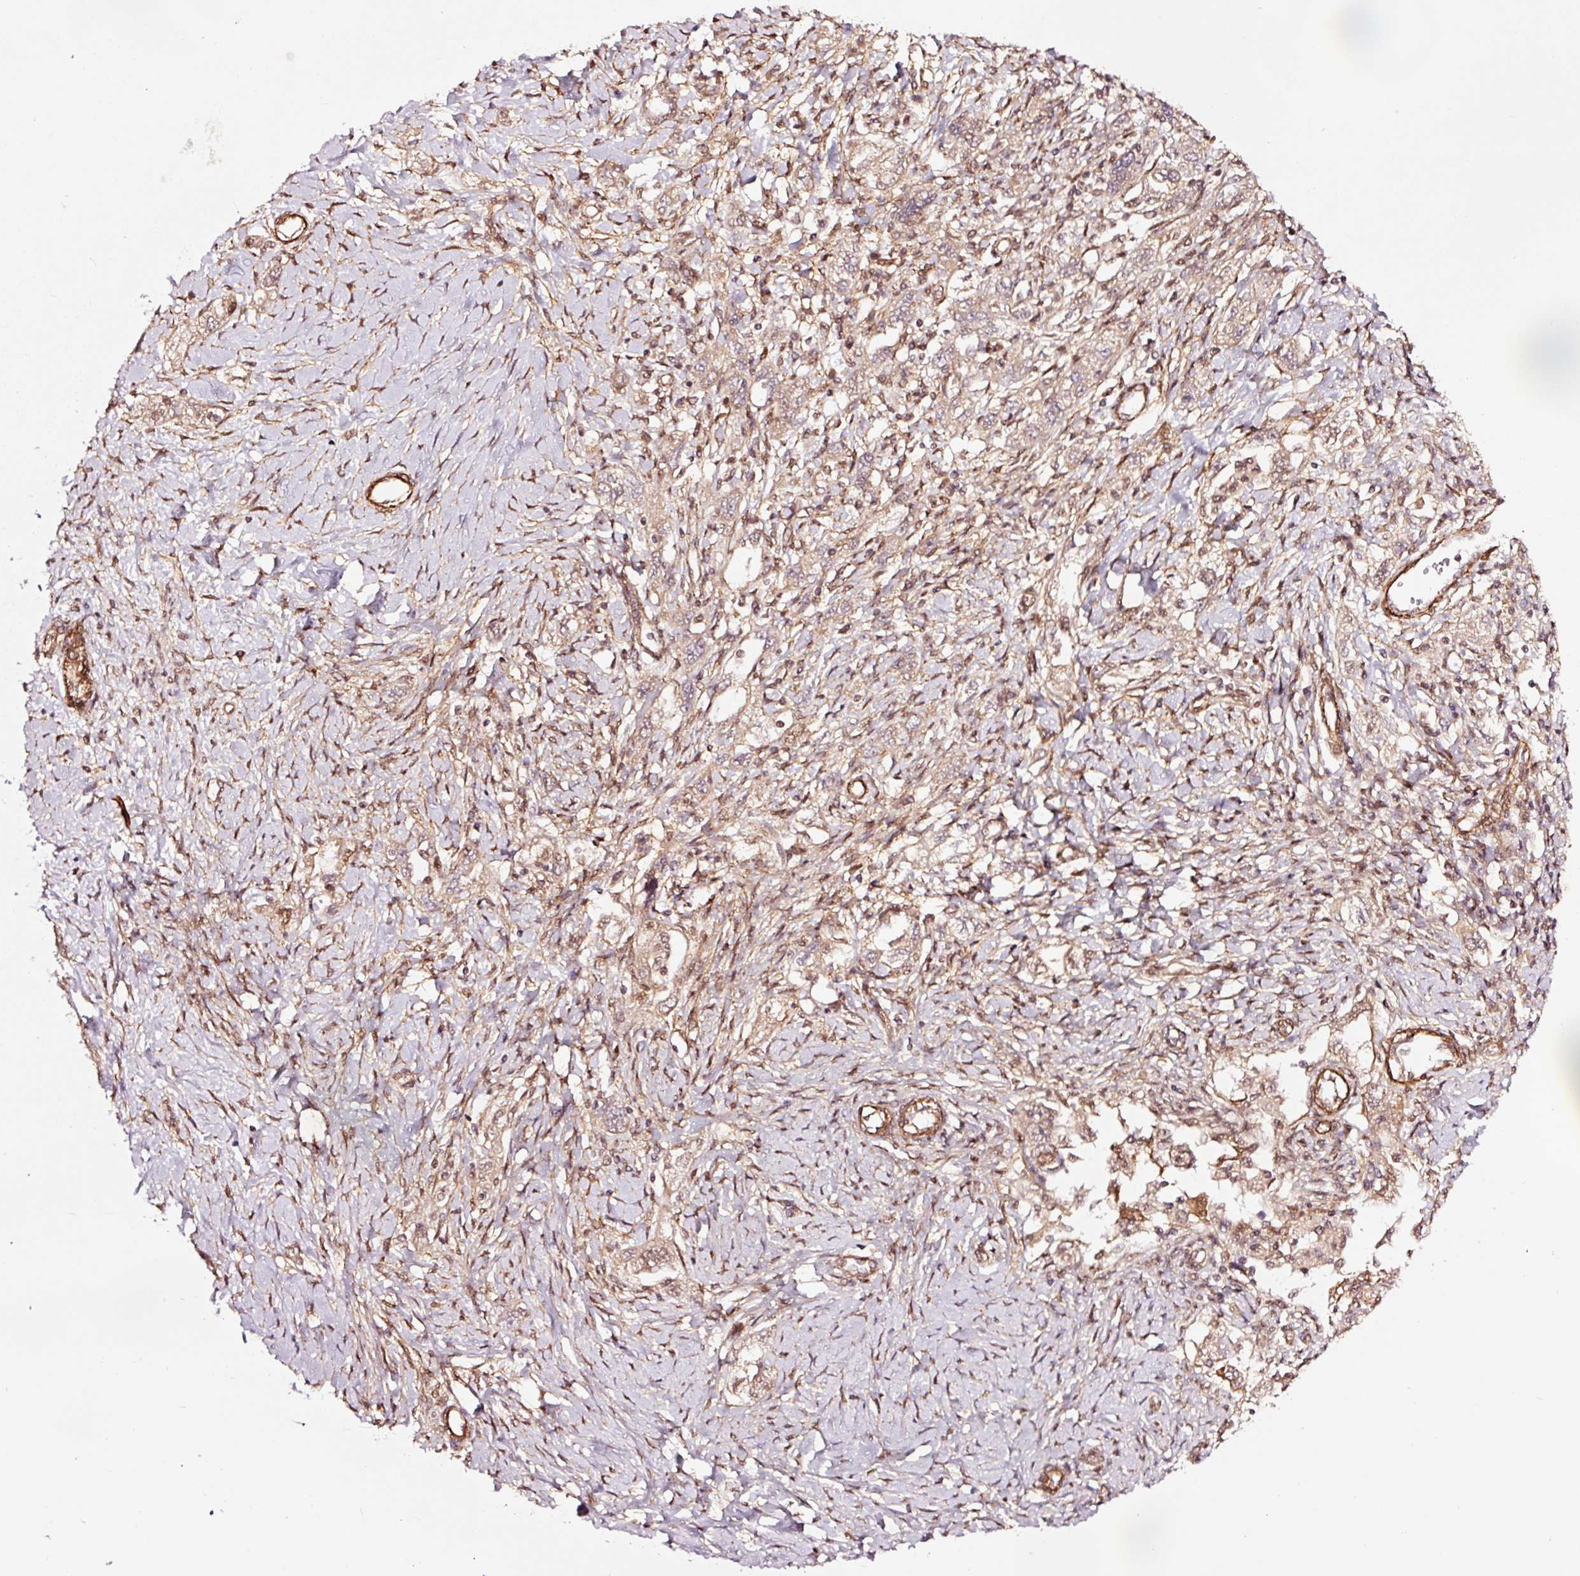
{"staining": {"intensity": "weak", "quantity": ">75%", "location": "cytoplasmic/membranous,nuclear"}, "tissue": "ovarian cancer", "cell_type": "Tumor cells", "image_type": "cancer", "snomed": [{"axis": "morphology", "description": "Carcinoma, NOS"}, {"axis": "morphology", "description": "Cystadenocarcinoma, serous, NOS"}, {"axis": "topography", "description": "Ovary"}], "caption": "Protein staining by IHC demonstrates weak cytoplasmic/membranous and nuclear staining in about >75% of tumor cells in ovarian cancer (carcinoma). The staining is performed using DAB brown chromogen to label protein expression. The nuclei are counter-stained blue using hematoxylin.", "gene": "TPM1", "patient": {"sex": "female", "age": 69}}